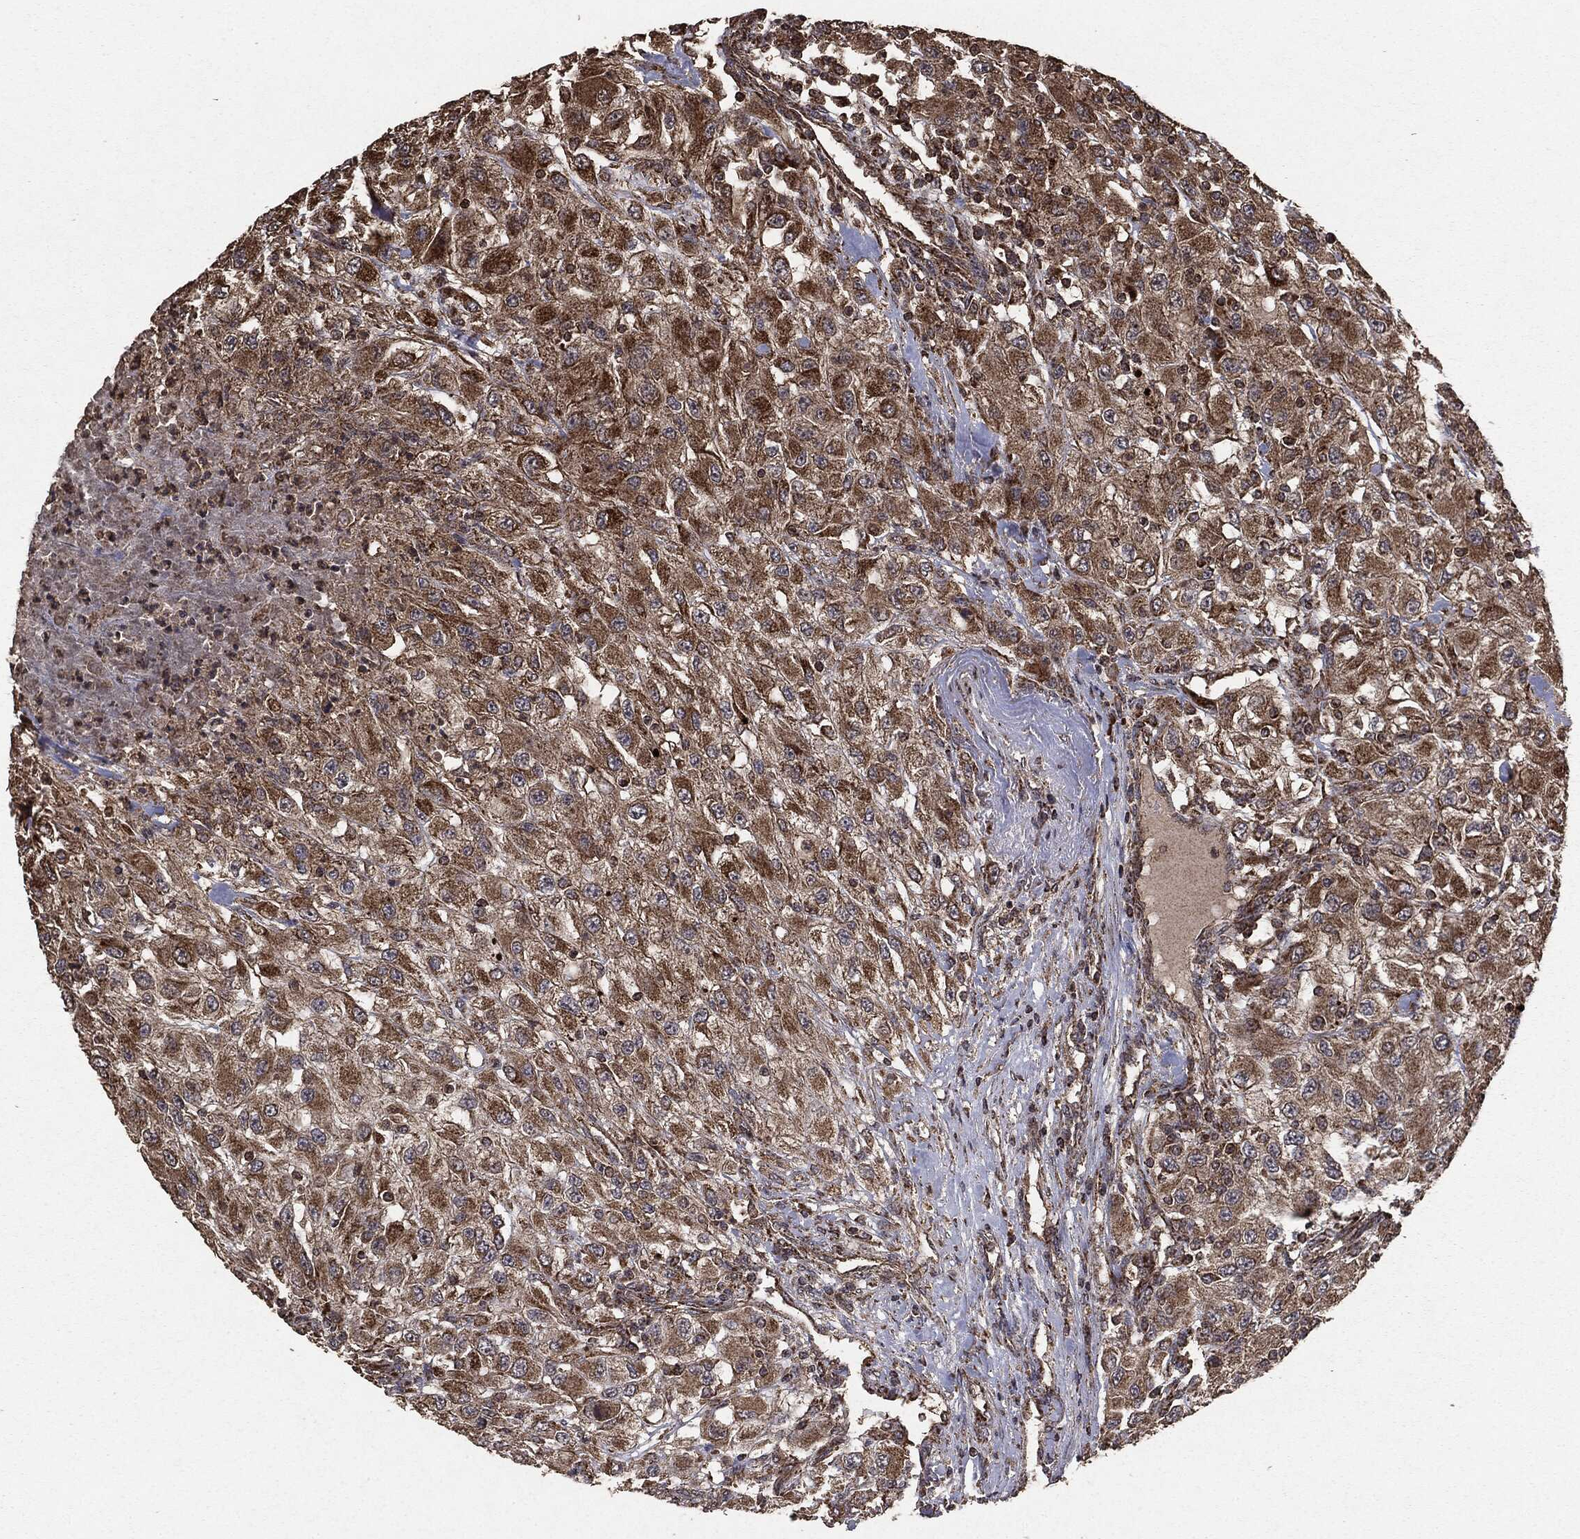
{"staining": {"intensity": "strong", "quantity": ">75%", "location": "cytoplasmic/membranous"}, "tissue": "renal cancer", "cell_type": "Tumor cells", "image_type": "cancer", "snomed": [{"axis": "morphology", "description": "Adenocarcinoma, NOS"}, {"axis": "topography", "description": "Kidney"}], "caption": "A brown stain shows strong cytoplasmic/membranous expression of a protein in adenocarcinoma (renal) tumor cells.", "gene": "MTOR", "patient": {"sex": "female", "age": 67}}